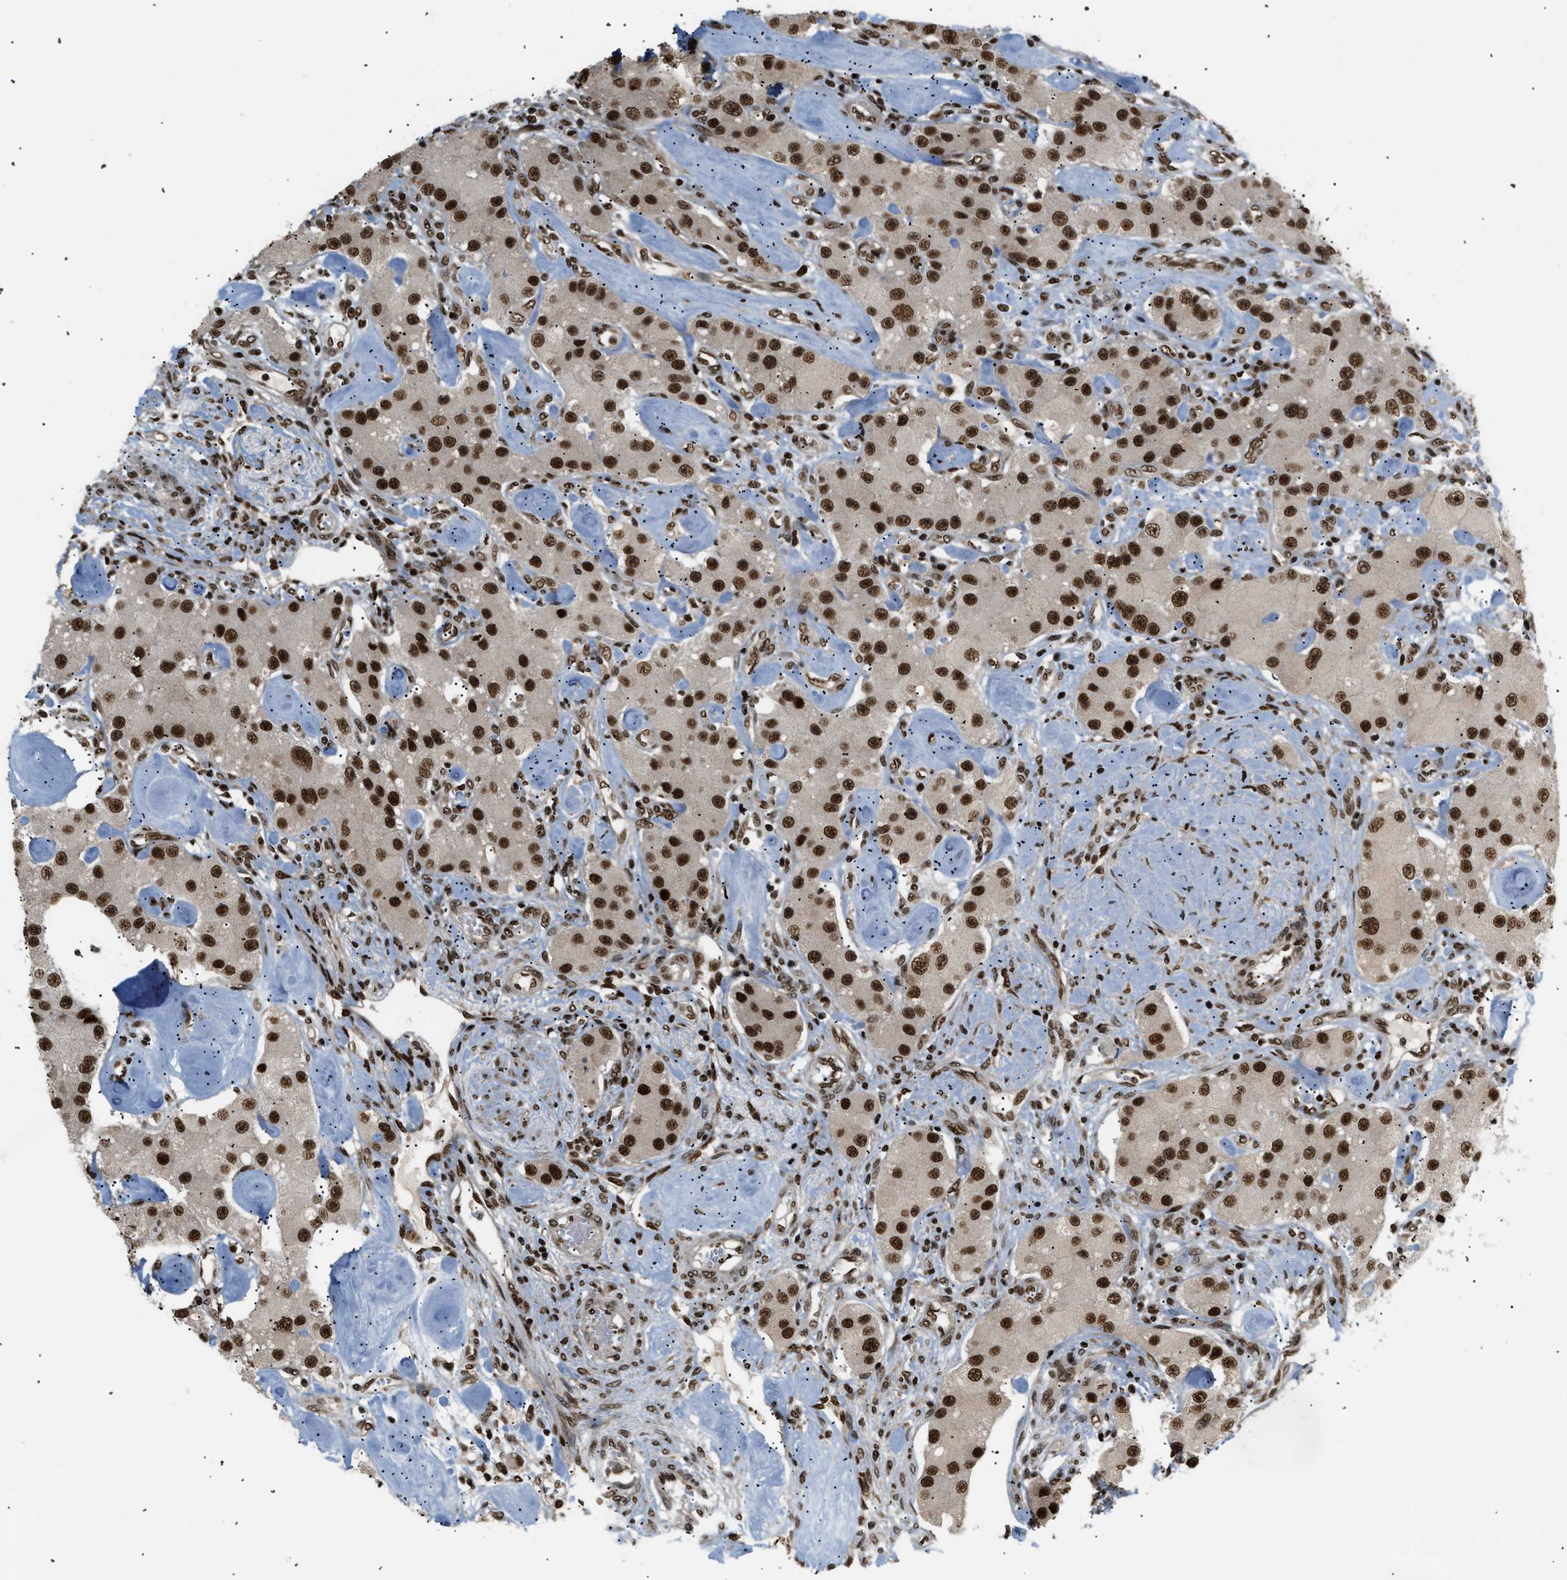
{"staining": {"intensity": "strong", "quantity": ">75%", "location": "nuclear"}, "tissue": "carcinoid", "cell_type": "Tumor cells", "image_type": "cancer", "snomed": [{"axis": "morphology", "description": "Carcinoid, malignant, NOS"}, {"axis": "topography", "description": "Pancreas"}], "caption": "Protein staining shows strong nuclear expression in approximately >75% of tumor cells in carcinoid (malignant).", "gene": "RBM5", "patient": {"sex": "male", "age": 41}}